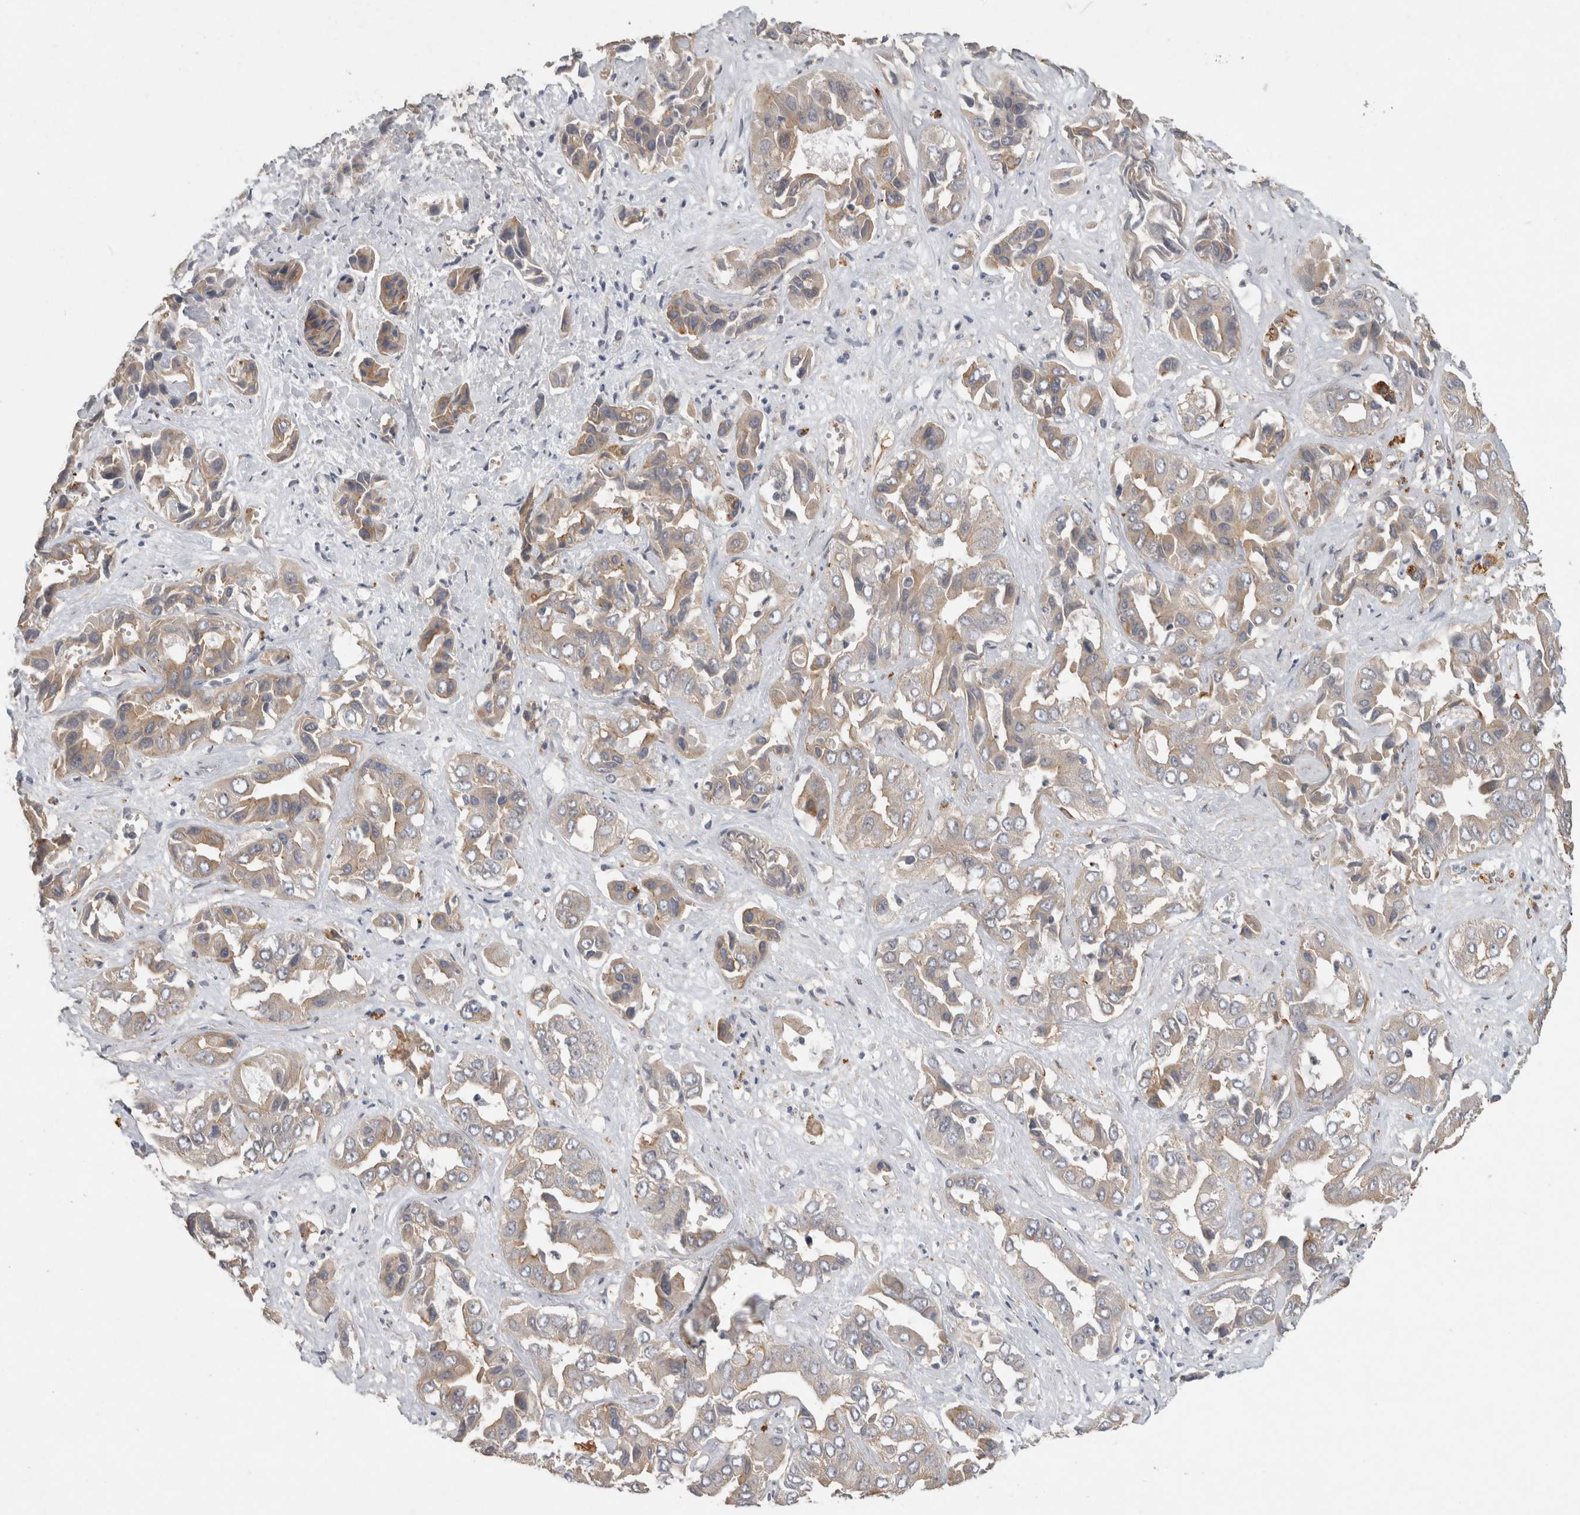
{"staining": {"intensity": "moderate", "quantity": "<25%", "location": "cytoplasmic/membranous"}, "tissue": "liver cancer", "cell_type": "Tumor cells", "image_type": "cancer", "snomed": [{"axis": "morphology", "description": "Cholangiocarcinoma"}, {"axis": "topography", "description": "Liver"}], "caption": "There is low levels of moderate cytoplasmic/membranous positivity in tumor cells of cholangiocarcinoma (liver), as demonstrated by immunohistochemical staining (brown color).", "gene": "RHPN1", "patient": {"sex": "female", "age": 52}}